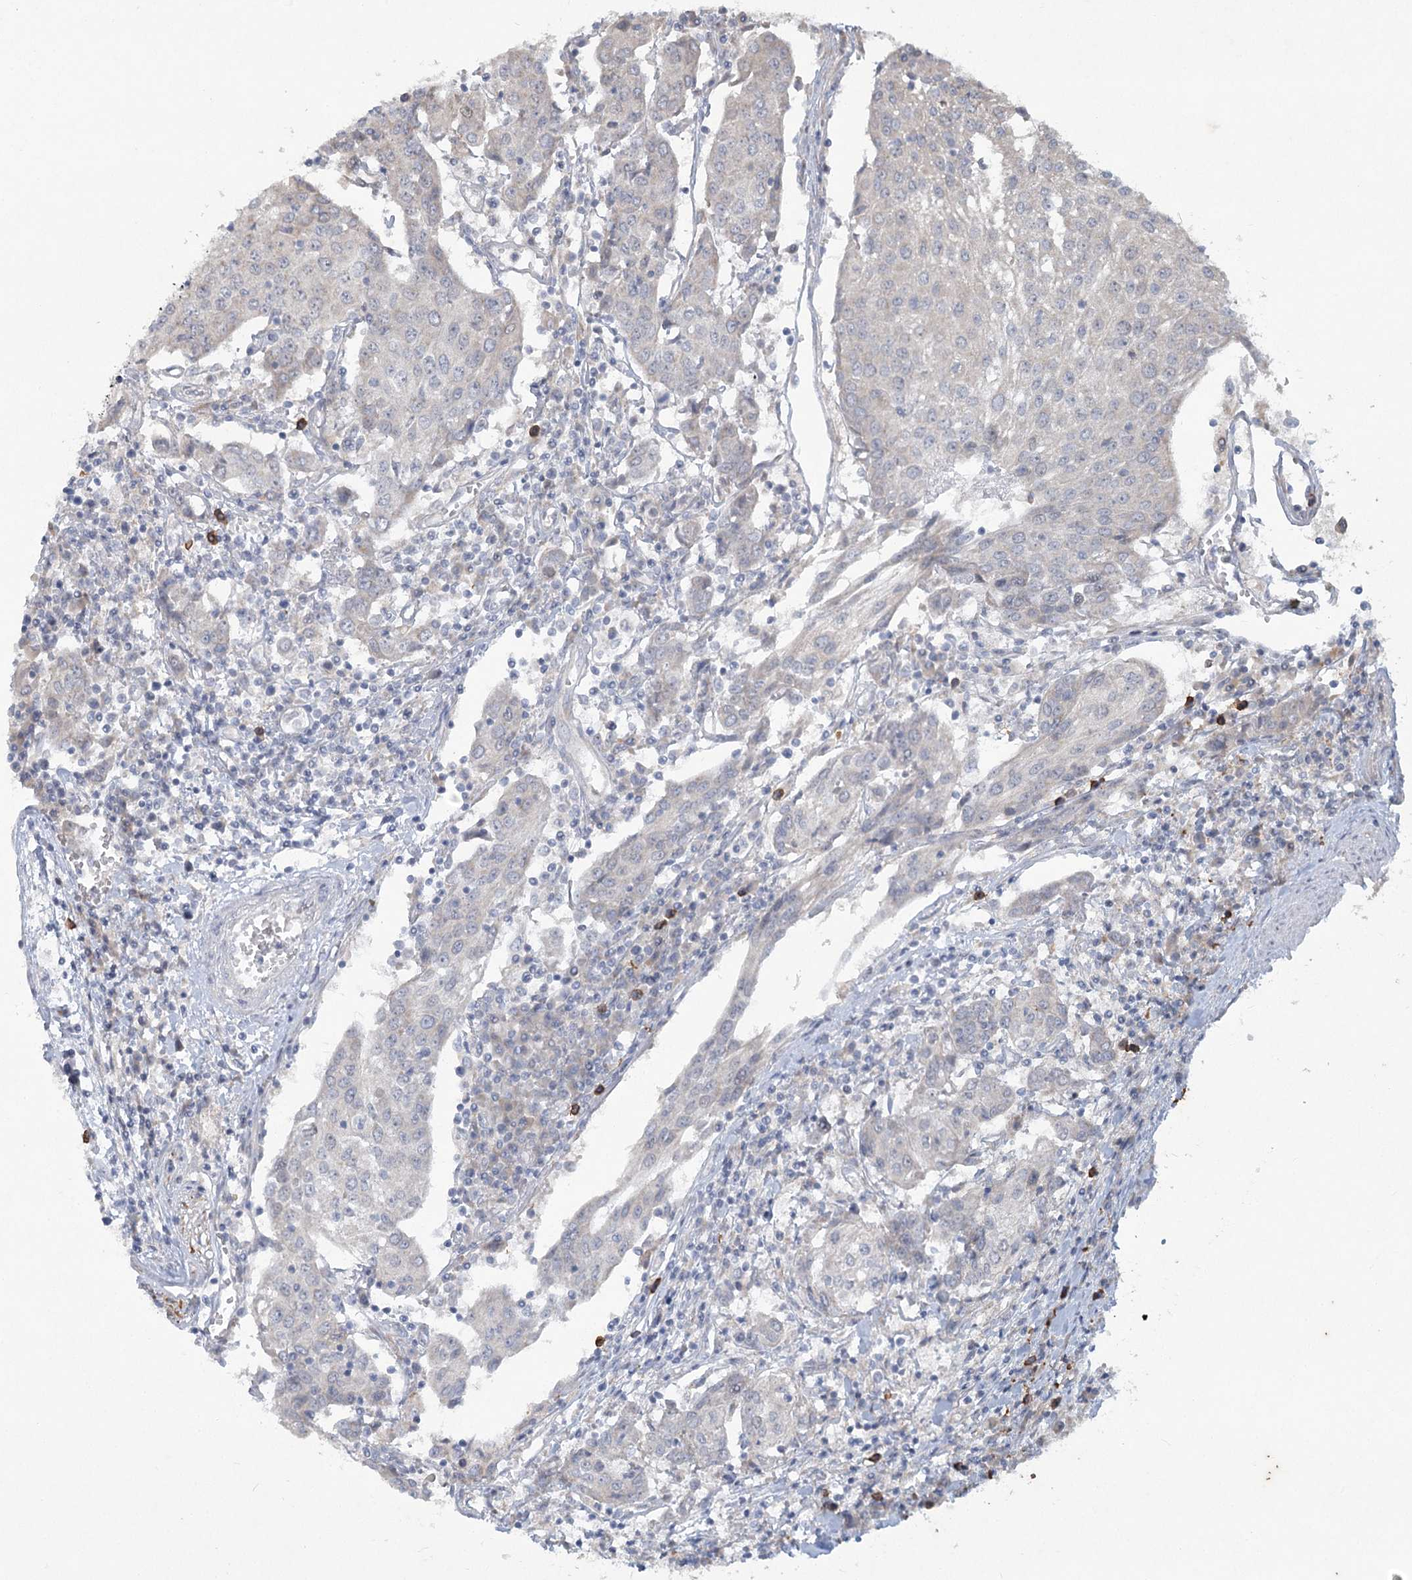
{"staining": {"intensity": "negative", "quantity": "none", "location": "none"}, "tissue": "urothelial cancer", "cell_type": "Tumor cells", "image_type": "cancer", "snomed": [{"axis": "morphology", "description": "Urothelial carcinoma, High grade"}, {"axis": "topography", "description": "Urinary bladder"}], "caption": "IHC of high-grade urothelial carcinoma displays no staining in tumor cells.", "gene": "PLA2G12A", "patient": {"sex": "female", "age": 85}}